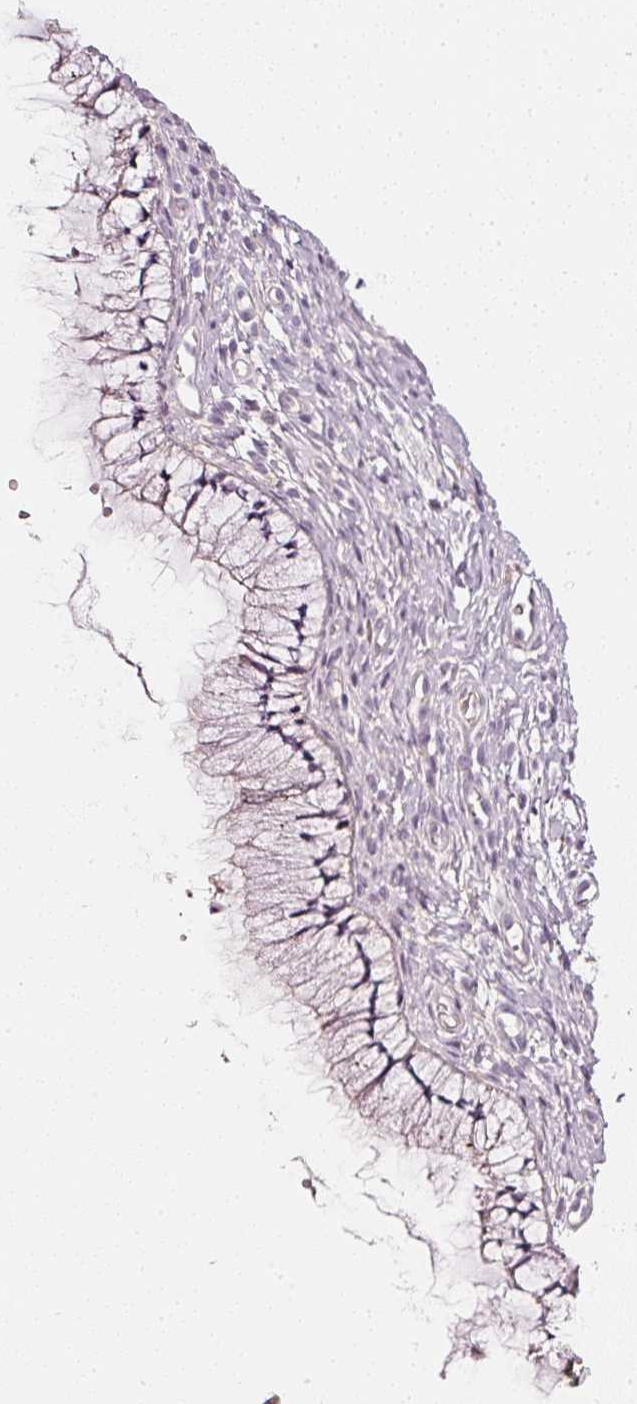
{"staining": {"intensity": "negative", "quantity": "none", "location": "none"}, "tissue": "cervix", "cell_type": "Glandular cells", "image_type": "normal", "snomed": [{"axis": "morphology", "description": "Normal tissue, NOS"}, {"axis": "topography", "description": "Cervix"}], "caption": "Immunohistochemistry histopathology image of benign cervix: human cervix stained with DAB (3,3'-diaminobenzidine) reveals no significant protein positivity in glandular cells.", "gene": "CNP", "patient": {"sex": "female", "age": 36}}